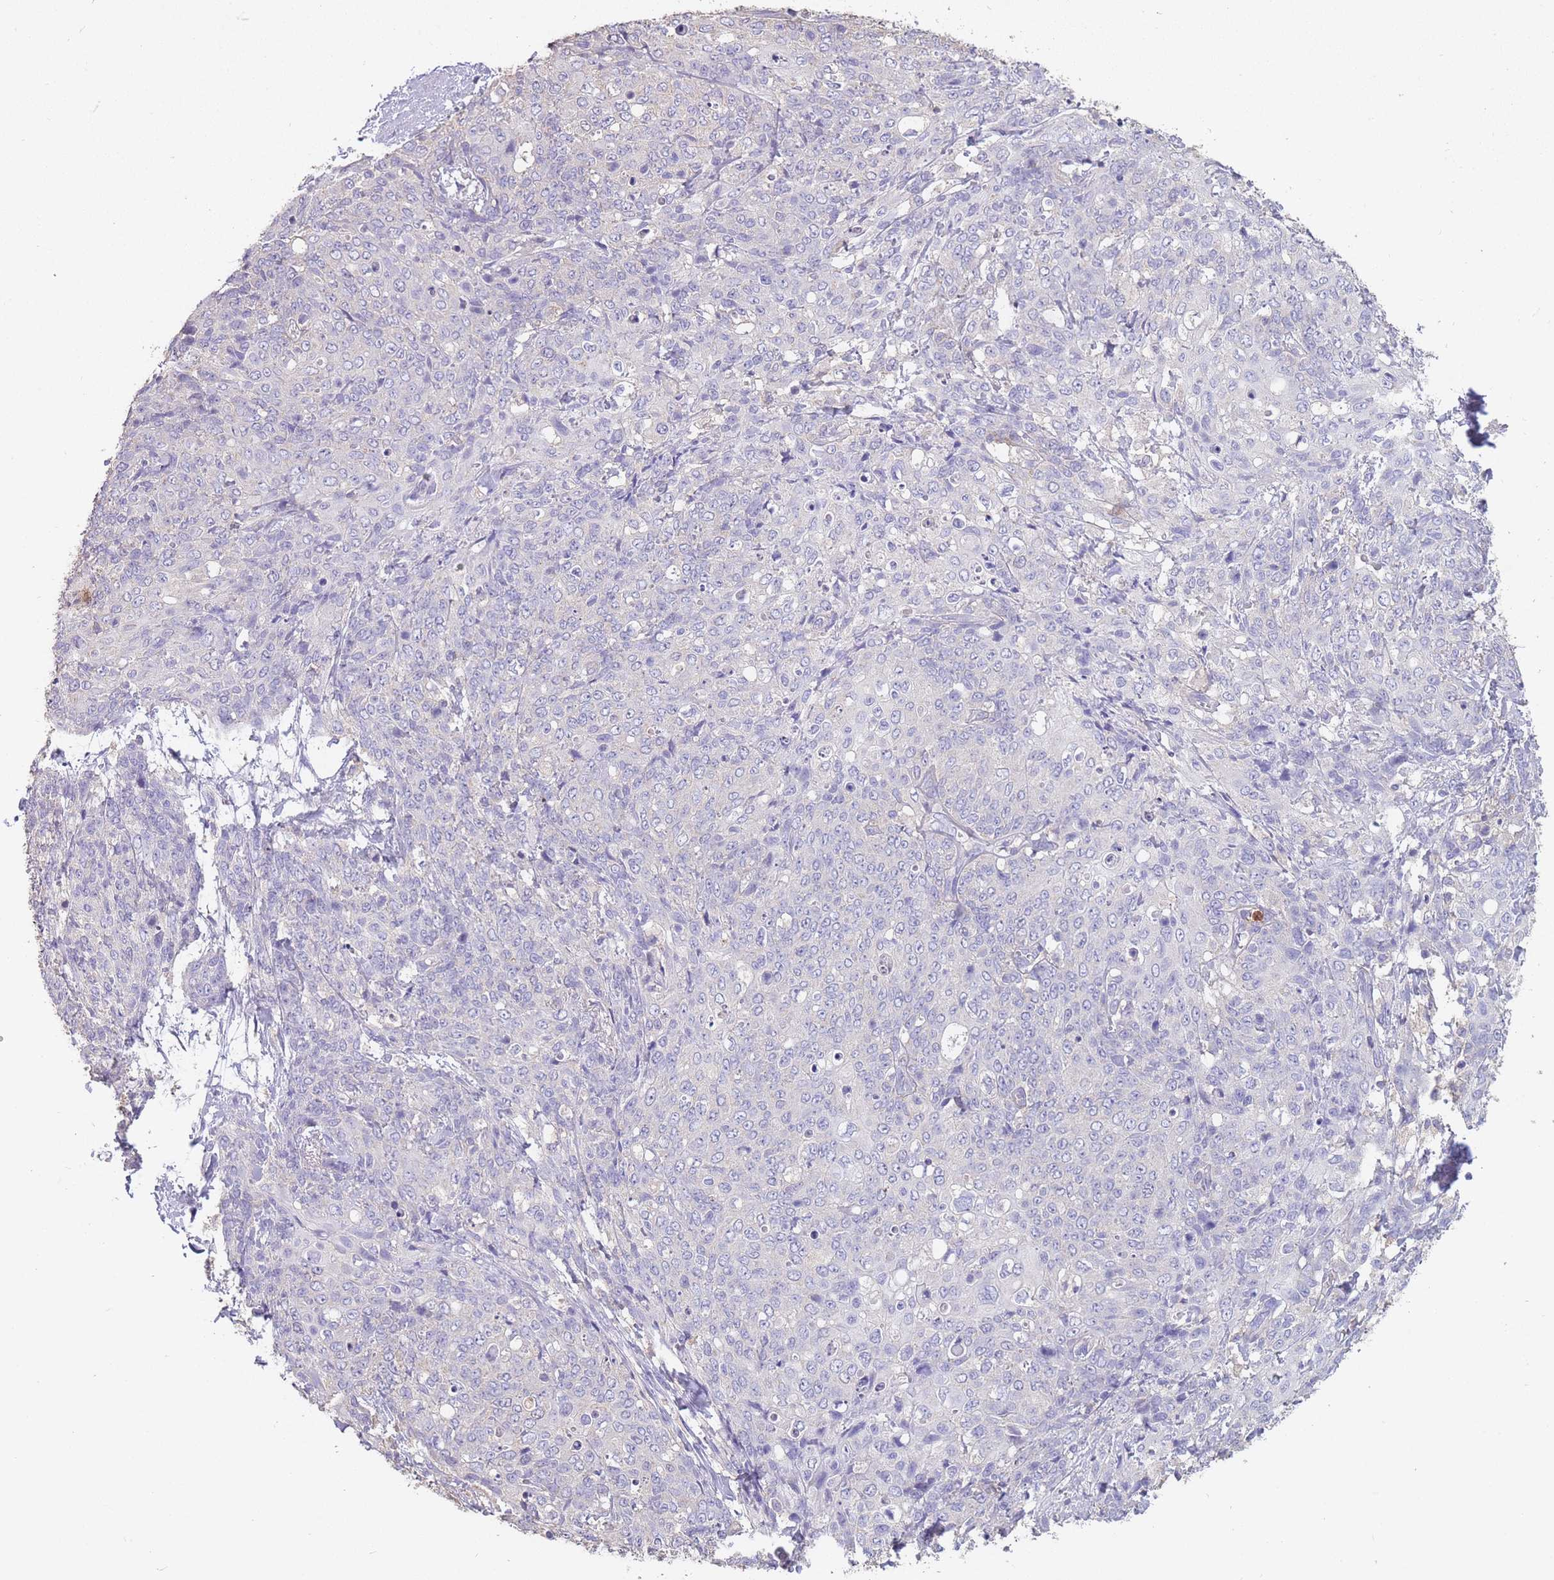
{"staining": {"intensity": "negative", "quantity": "none", "location": "none"}, "tissue": "skin cancer", "cell_type": "Tumor cells", "image_type": "cancer", "snomed": [{"axis": "morphology", "description": "Squamous cell carcinoma, NOS"}, {"axis": "topography", "description": "Skin"}, {"axis": "topography", "description": "Vulva"}], "caption": "DAB immunohistochemical staining of human squamous cell carcinoma (skin) shows no significant staining in tumor cells. (IHC, brightfield microscopy, high magnification).", "gene": "CLEC12A", "patient": {"sex": "female", "age": 85}}